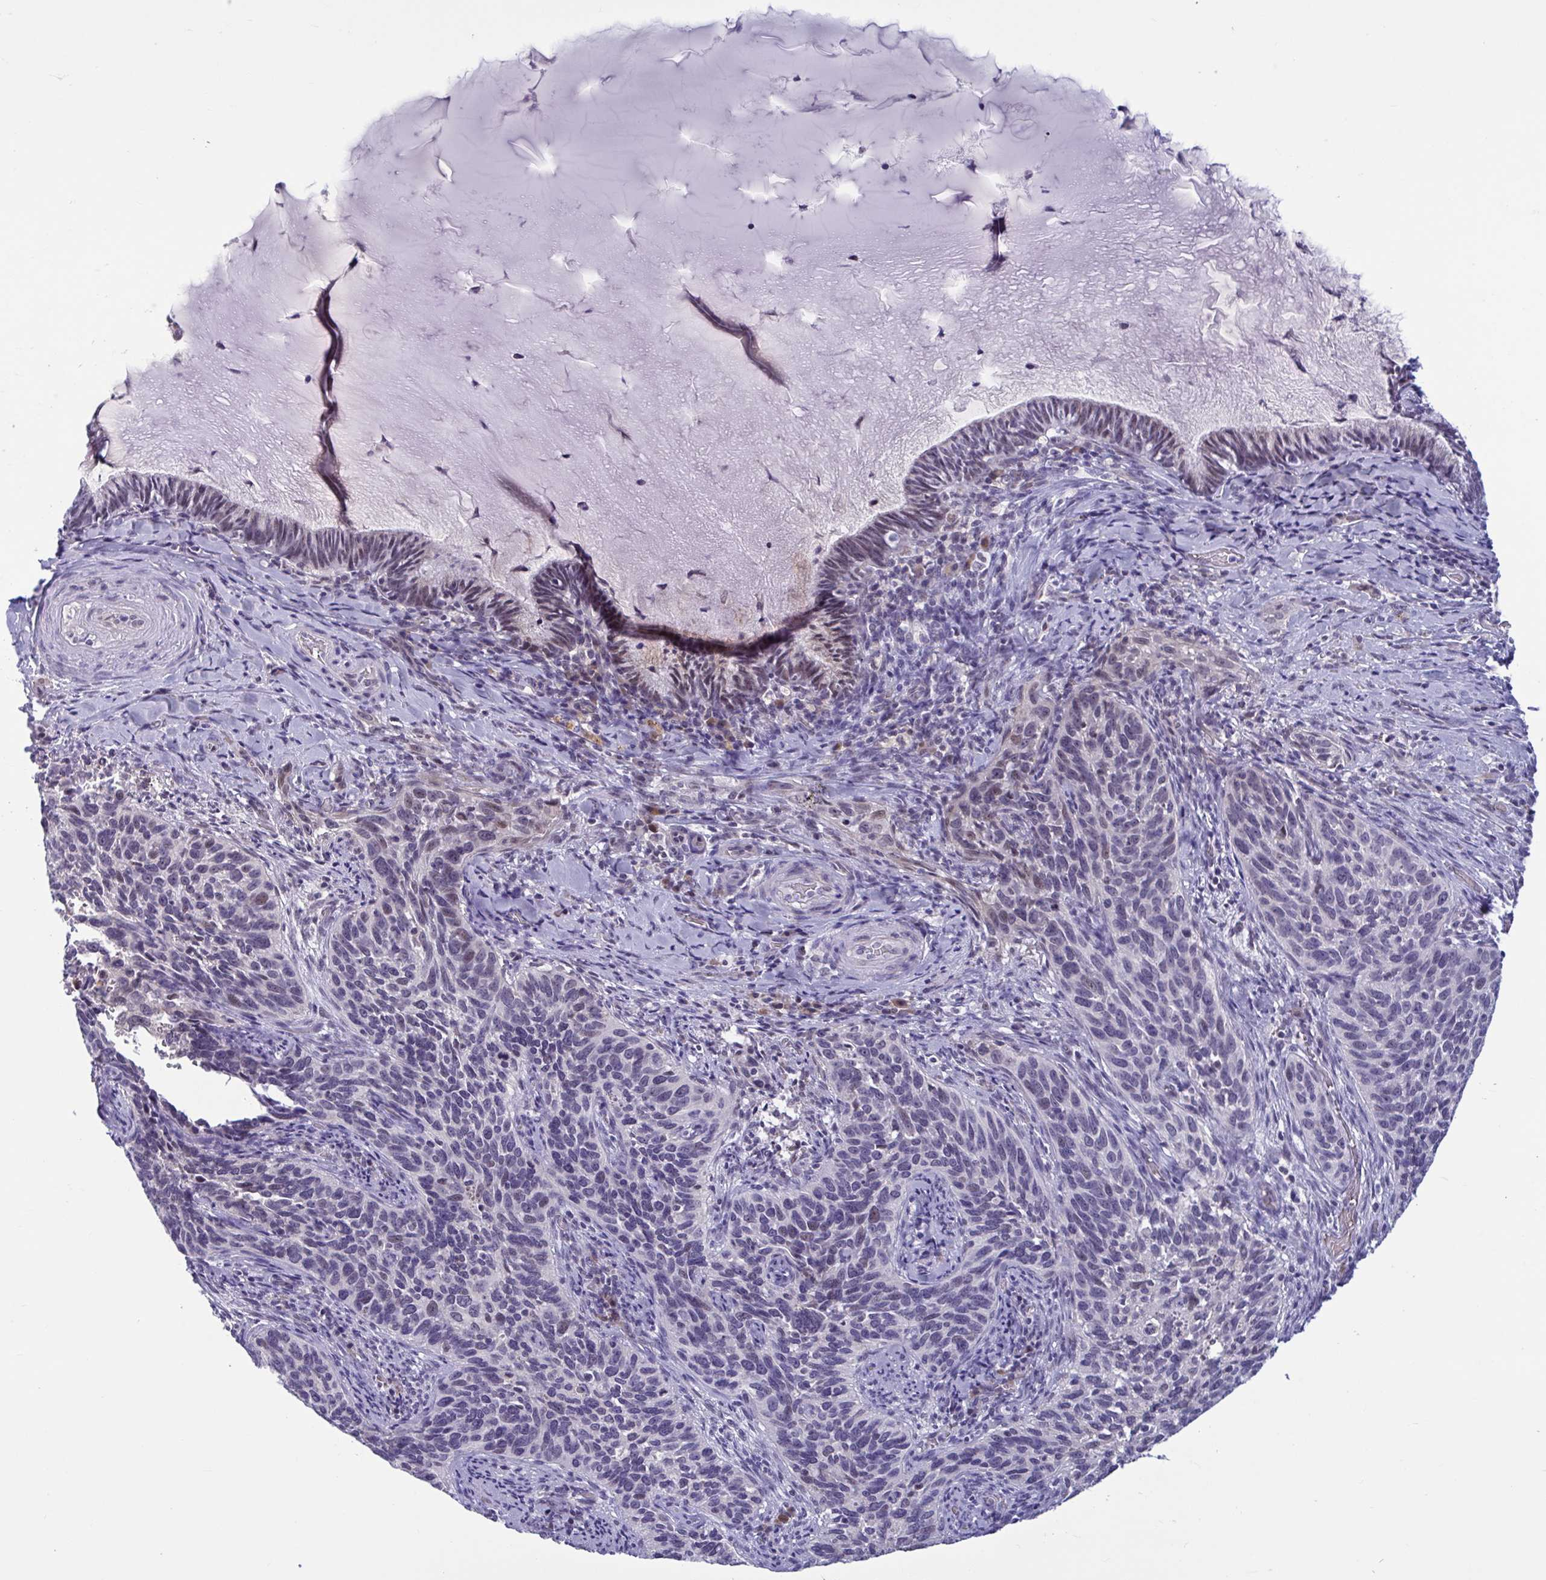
{"staining": {"intensity": "negative", "quantity": "none", "location": "none"}, "tissue": "cervical cancer", "cell_type": "Tumor cells", "image_type": "cancer", "snomed": [{"axis": "morphology", "description": "Squamous cell carcinoma, NOS"}, {"axis": "topography", "description": "Cervix"}], "caption": "DAB (3,3'-diaminobenzidine) immunohistochemical staining of human cervical cancer reveals no significant staining in tumor cells.", "gene": "CNGB3", "patient": {"sex": "female", "age": 51}}